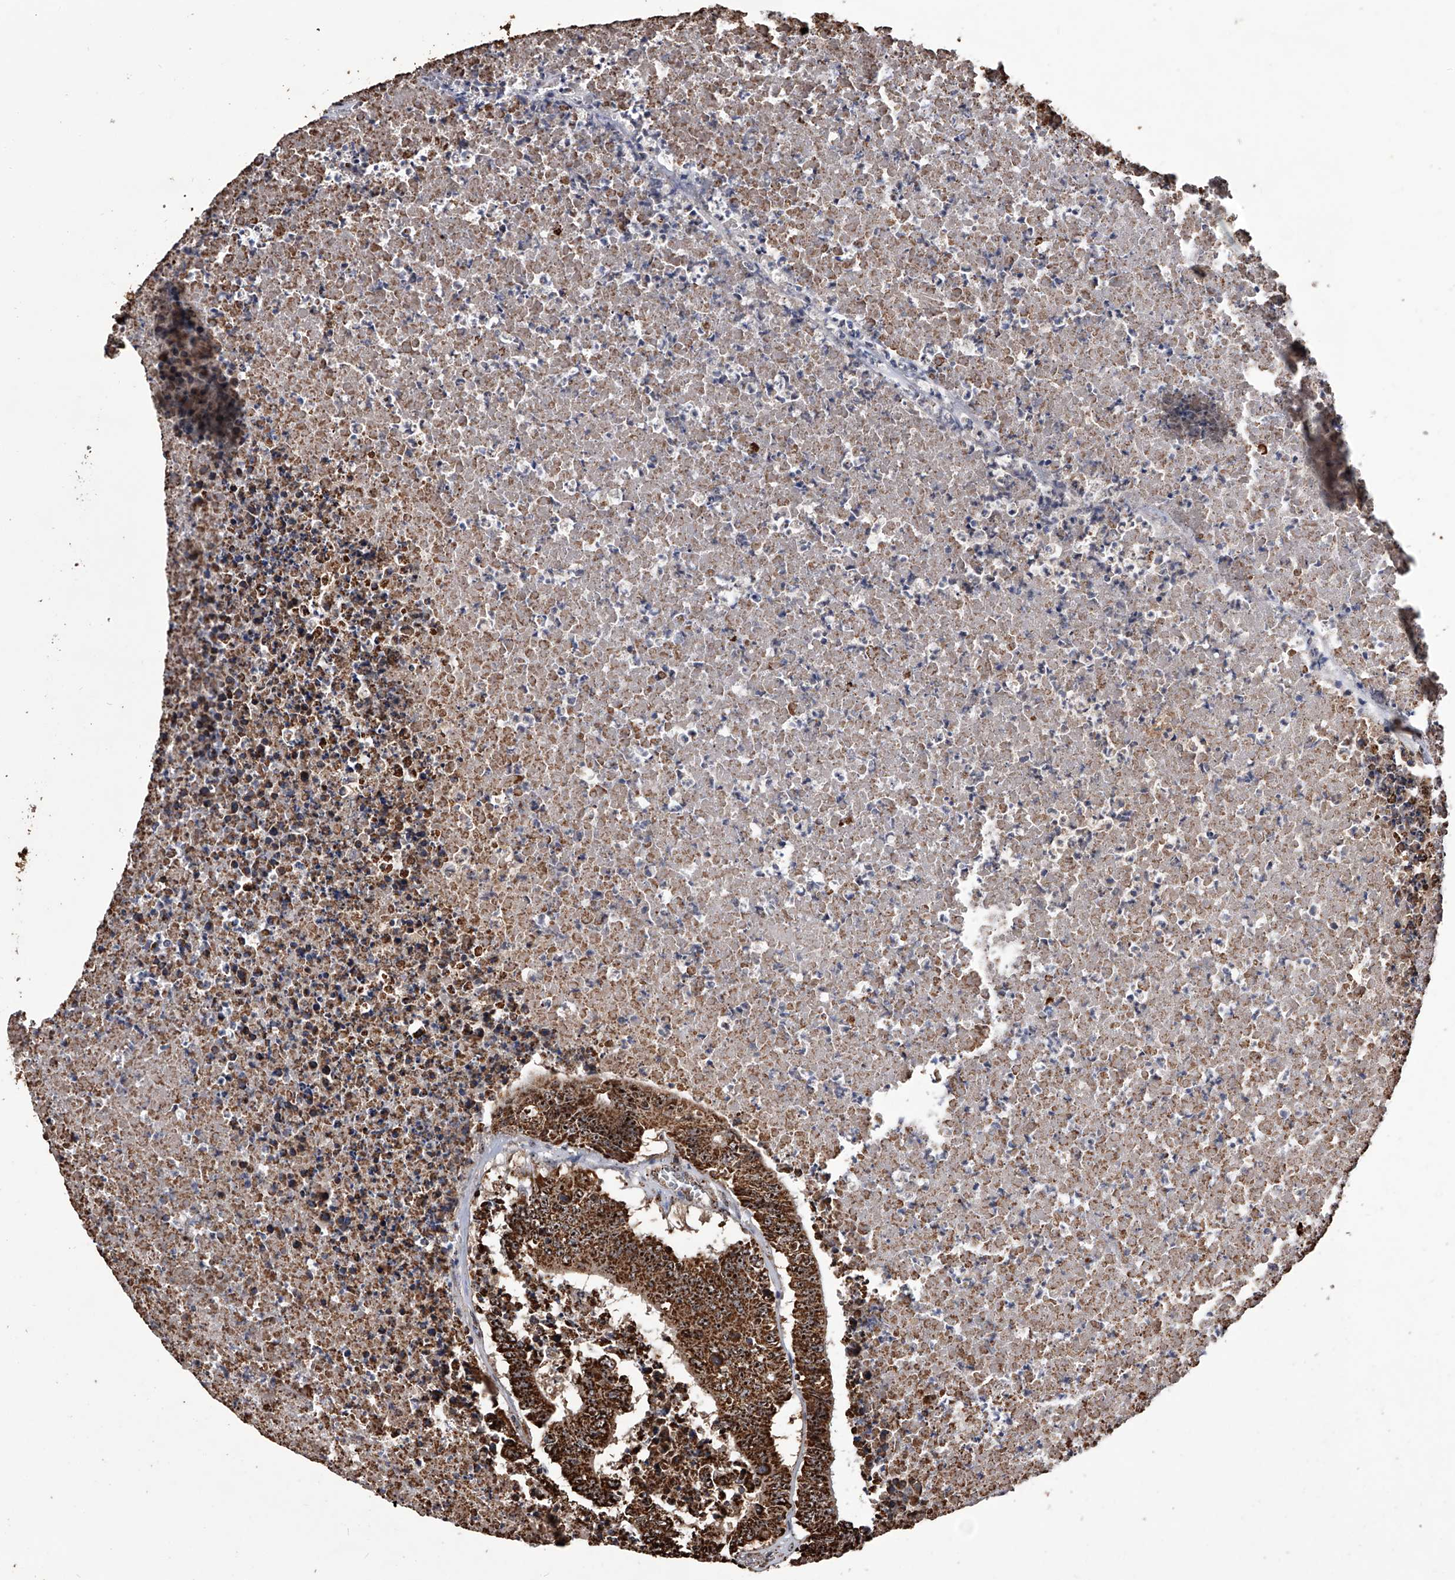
{"staining": {"intensity": "strong", "quantity": ">75%", "location": "cytoplasmic/membranous"}, "tissue": "colorectal cancer", "cell_type": "Tumor cells", "image_type": "cancer", "snomed": [{"axis": "morphology", "description": "Adenocarcinoma, NOS"}, {"axis": "topography", "description": "Colon"}], "caption": "Colorectal adenocarcinoma stained with DAB IHC demonstrates high levels of strong cytoplasmic/membranous expression in about >75% of tumor cells. (DAB (3,3'-diaminobenzidine) = brown stain, brightfield microscopy at high magnification).", "gene": "SMPDL3A", "patient": {"sex": "male", "age": 87}}